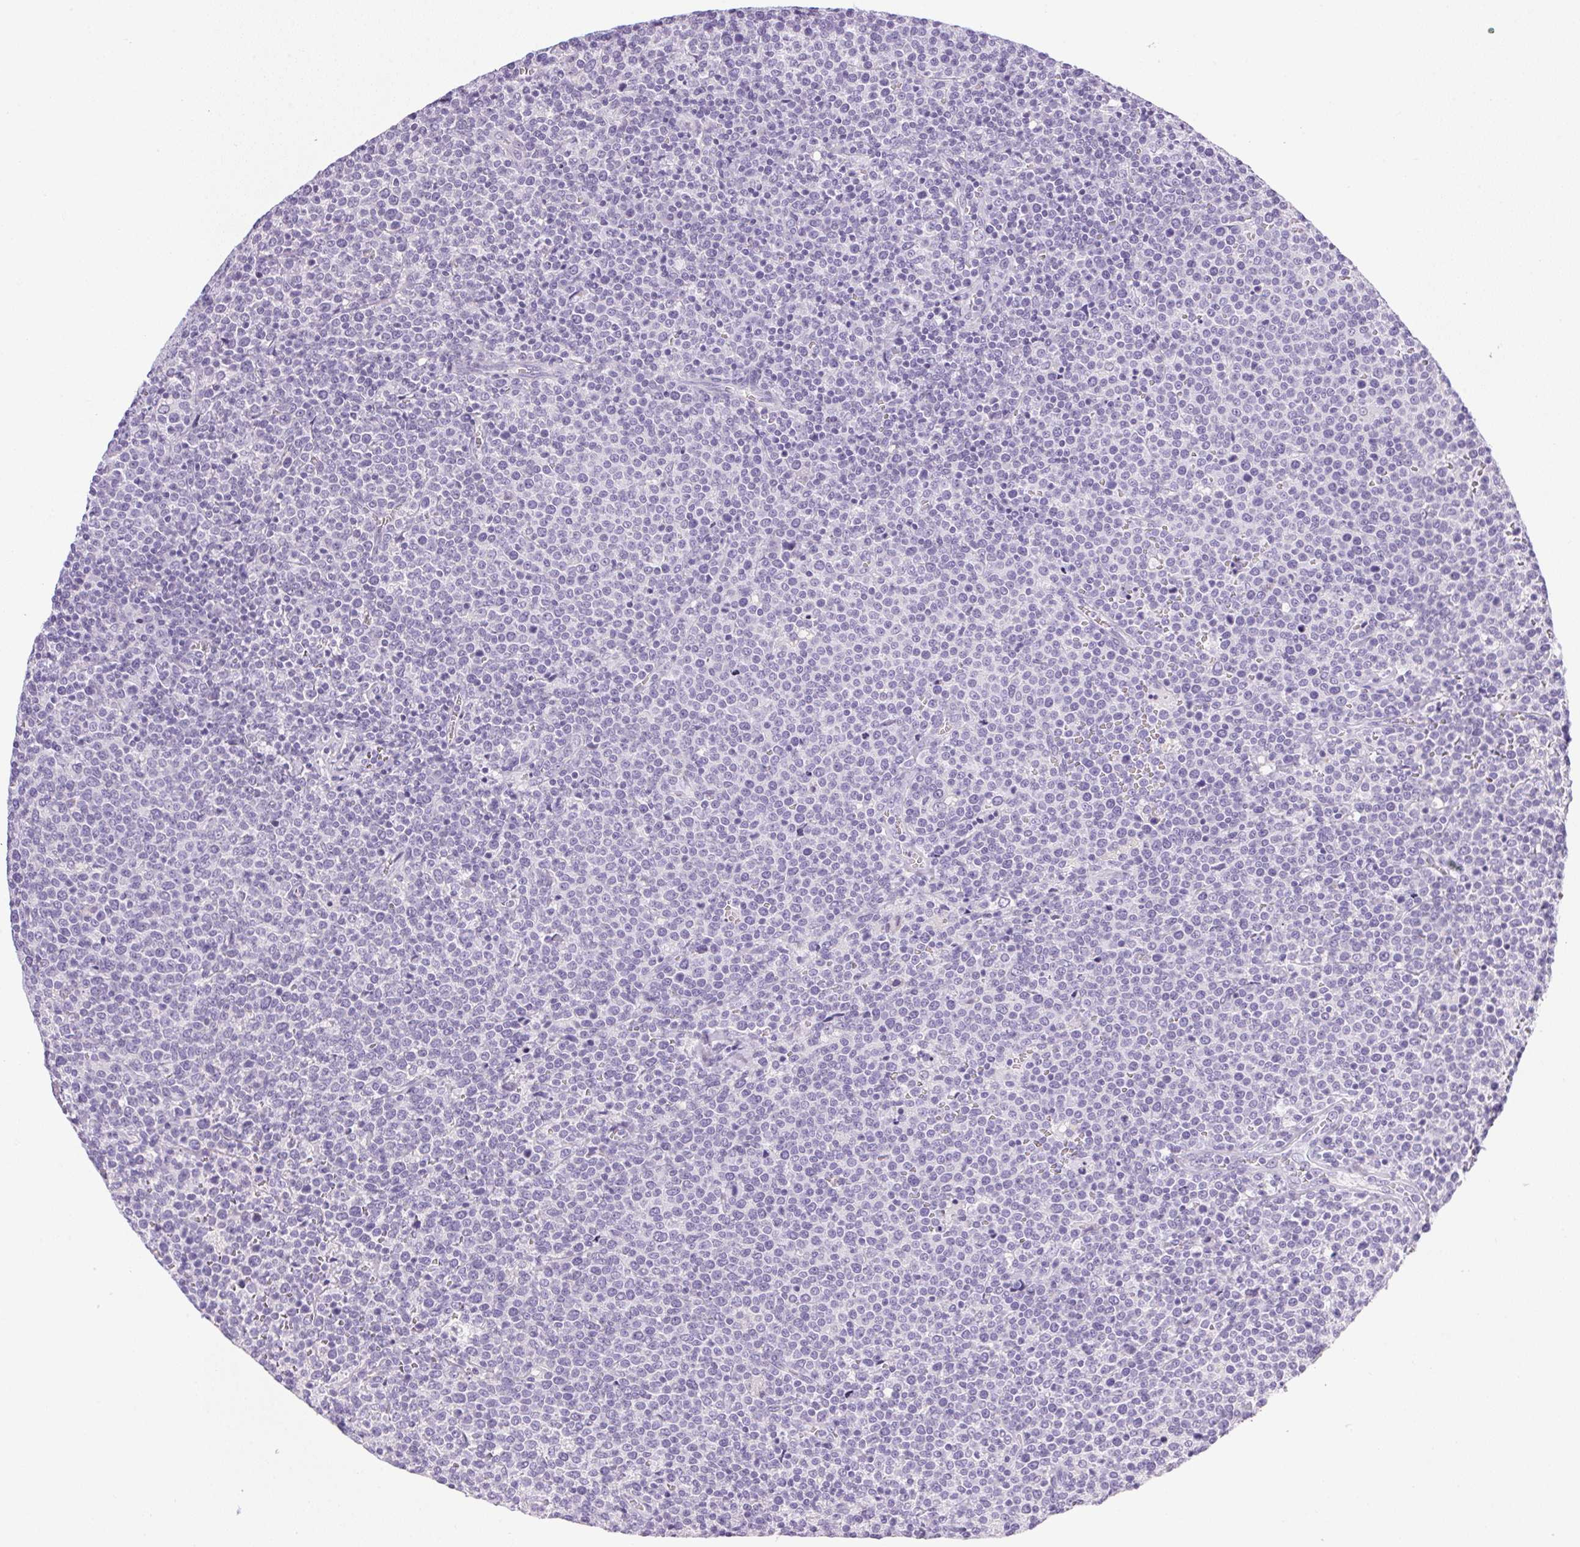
{"staining": {"intensity": "negative", "quantity": "none", "location": "none"}, "tissue": "lymphoma", "cell_type": "Tumor cells", "image_type": "cancer", "snomed": [{"axis": "morphology", "description": "Malignant lymphoma, non-Hodgkin's type, High grade"}, {"axis": "topography", "description": "Lymph node"}], "caption": "This is an IHC micrograph of human lymphoma. There is no staining in tumor cells.", "gene": "ATP6V0A4", "patient": {"sex": "male", "age": 61}}